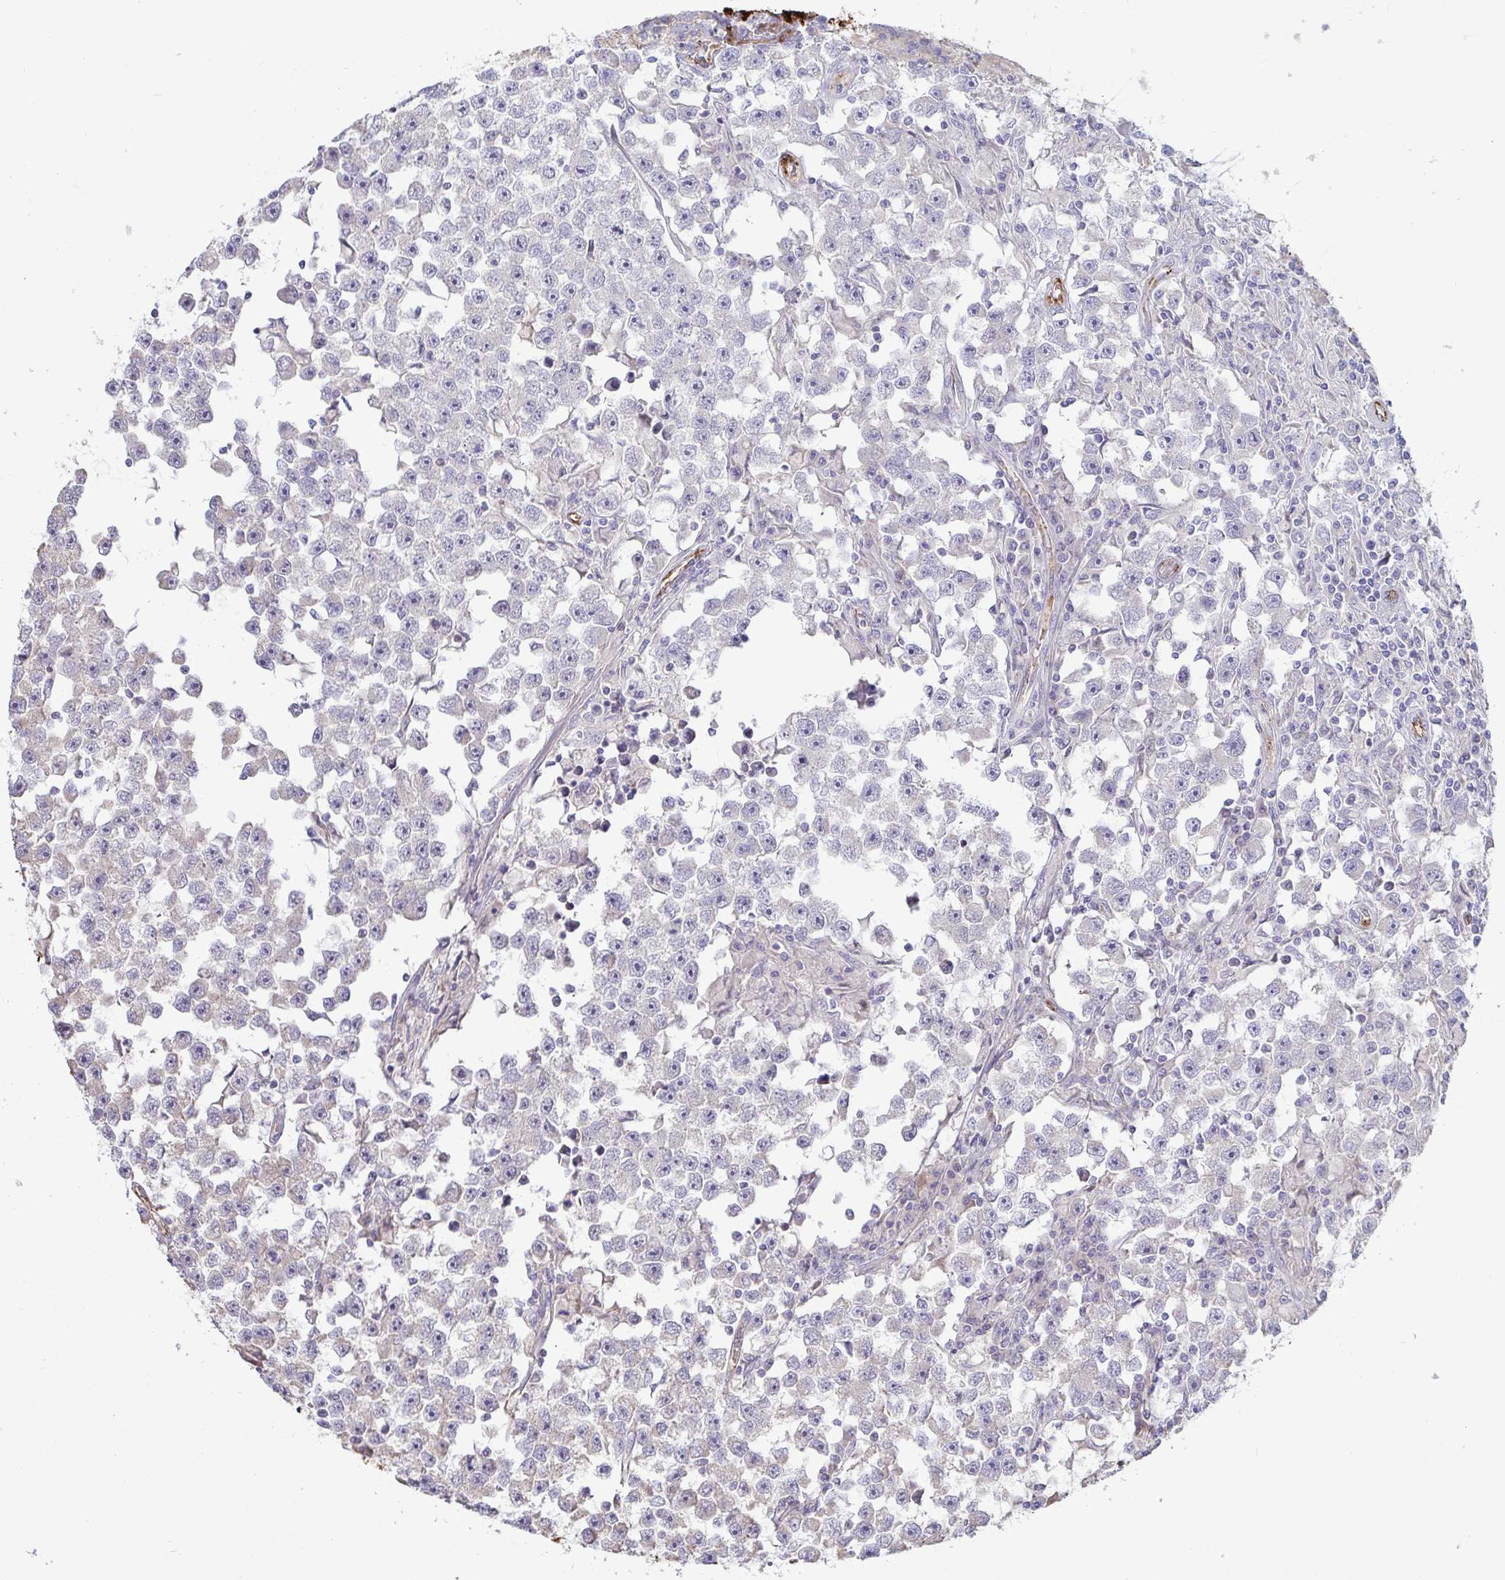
{"staining": {"intensity": "negative", "quantity": "none", "location": "none"}, "tissue": "testis cancer", "cell_type": "Tumor cells", "image_type": "cancer", "snomed": [{"axis": "morphology", "description": "Seminoma, NOS"}, {"axis": "topography", "description": "Testis"}], "caption": "Immunohistochemistry (IHC) of human testis seminoma shows no staining in tumor cells.", "gene": "IL37", "patient": {"sex": "male", "age": 33}}